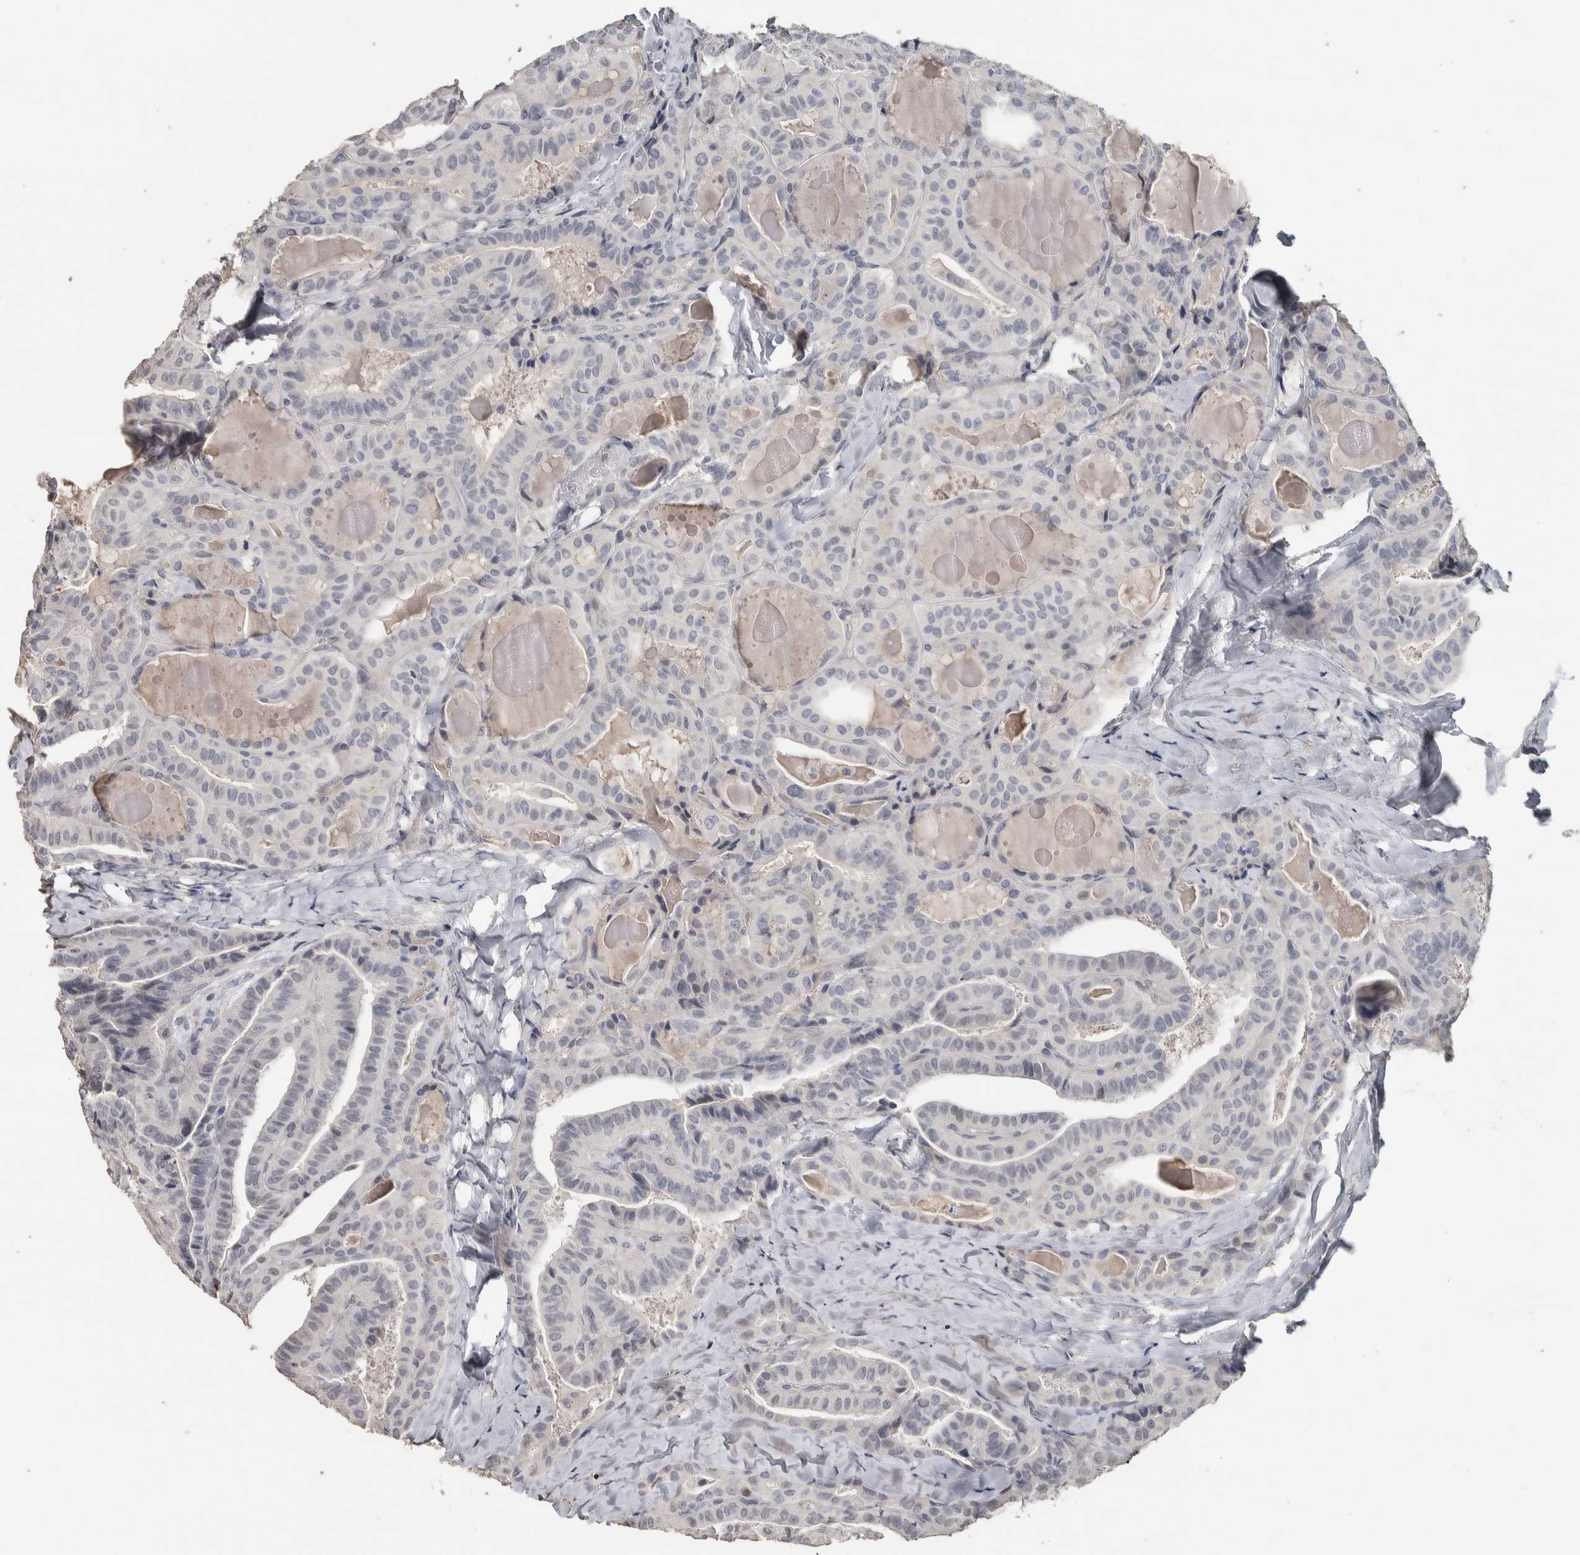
{"staining": {"intensity": "negative", "quantity": "none", "location": "none"}, "tissue": "thyroid cancer", "cell_type": "Tumor cells", "image_type": "cancer", "snomed": [{"axis": "morphology", "description": "Papillary adenocarcinoma, NOS"}, {"axis": "topography", "description": "Thyroid gland"}], "caption": "An immunohistochemistry (IHC) histopathology image of thyroid papillary adenocarcinoma is shown. There is no staining in tumor cells of thyroid papillary adenocarcinoma.", "gene": "NECAB1", "patient": {"sex": "male", "age": 77}}